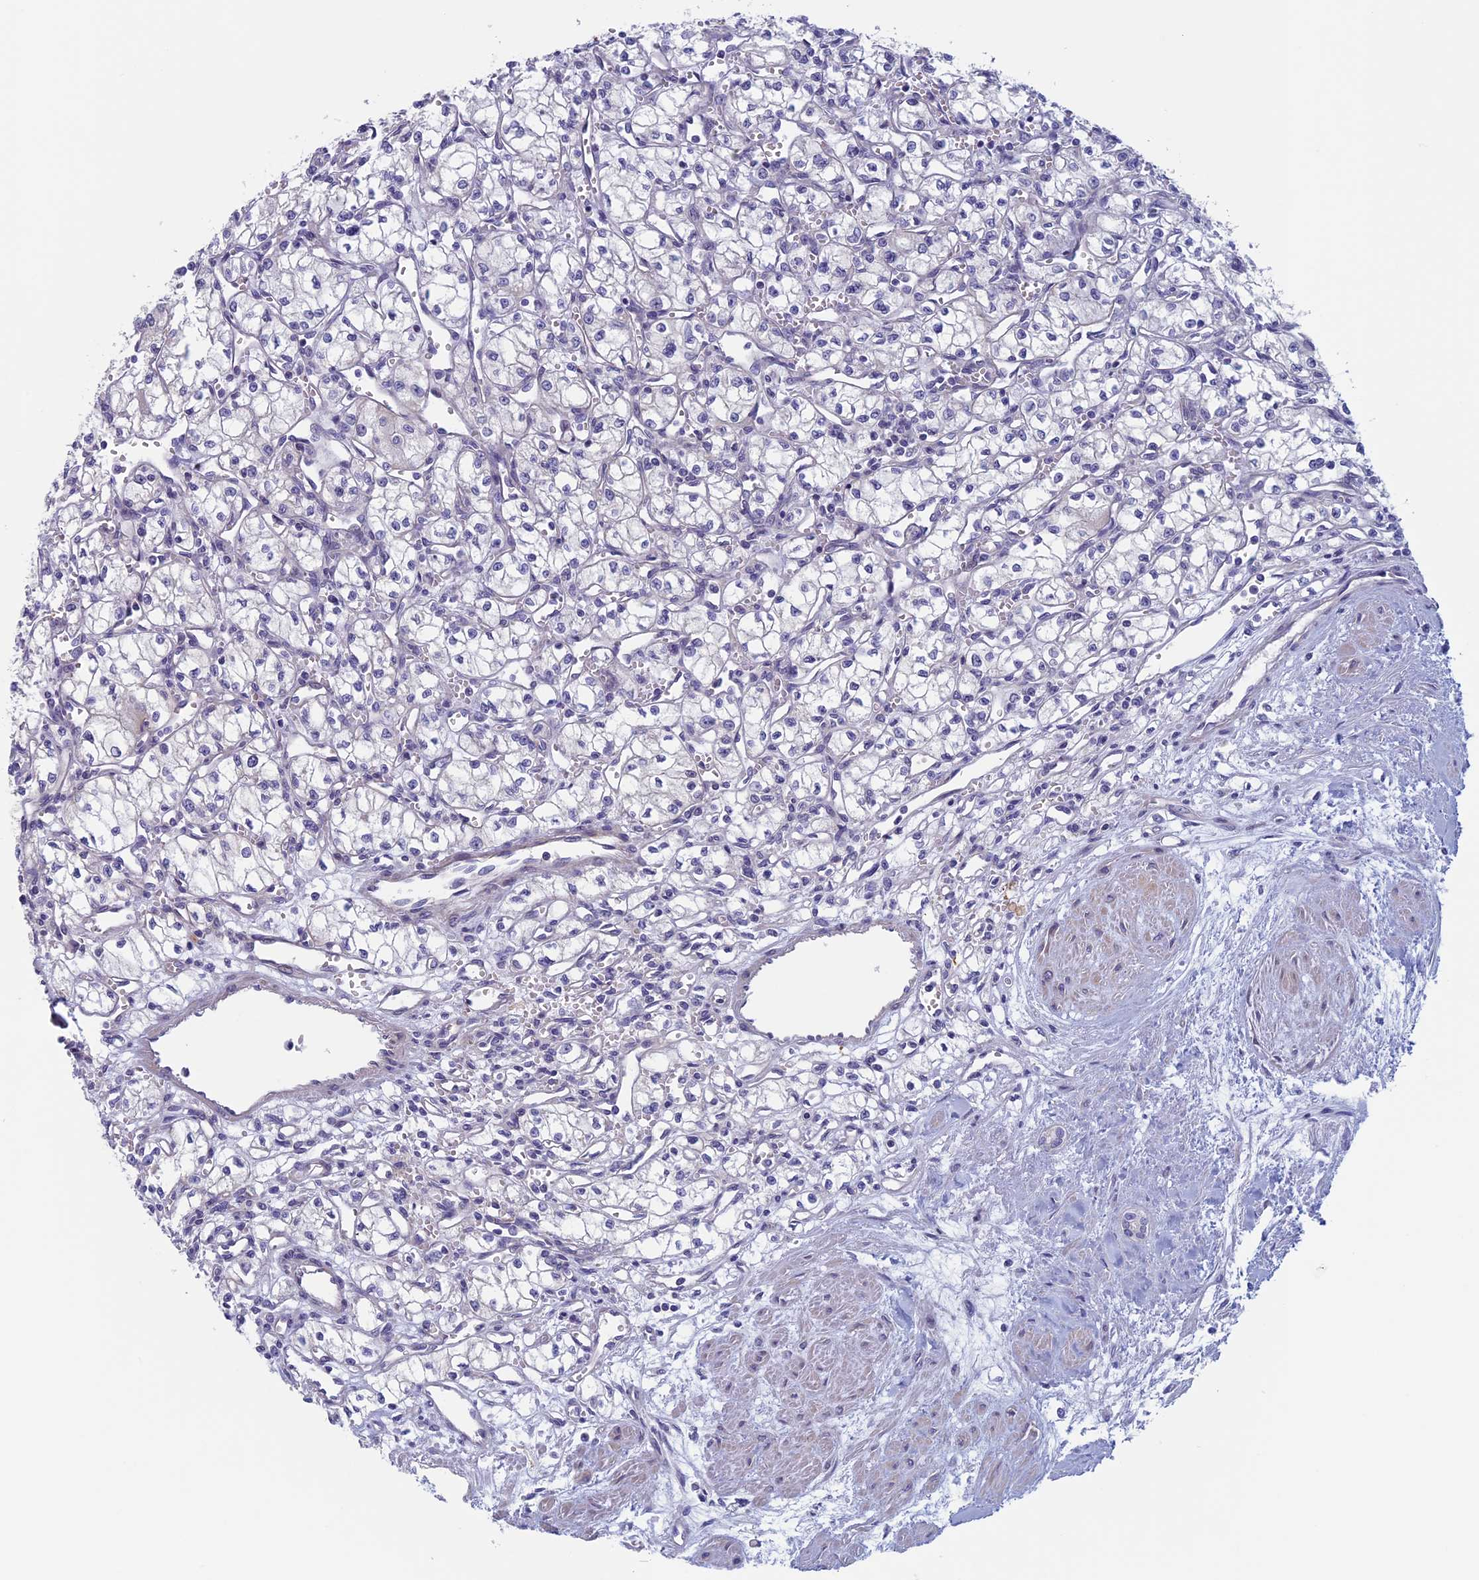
{"staining": {"intensity": "negative", "quantity": "none", "location": "none"}, "tissue": "renal cancer", "cell_type": "Tumor cells", "image_type": "cancer", "snomed": [{"axis": "morphology", "description": "Normal tissue, NOS"}, {"axis": "morphology", "description": "Adenocarcinoma, NOS"}, {"axis": "topography", "description": "Kidney"}], "caption": "A photomicrograph of renal cancer (adenocarcinoma) stained for a protein displays no brown staining in tumor cells.", "gene": "CNOT6L", "patient": {"sex": "male", "age": 59}}